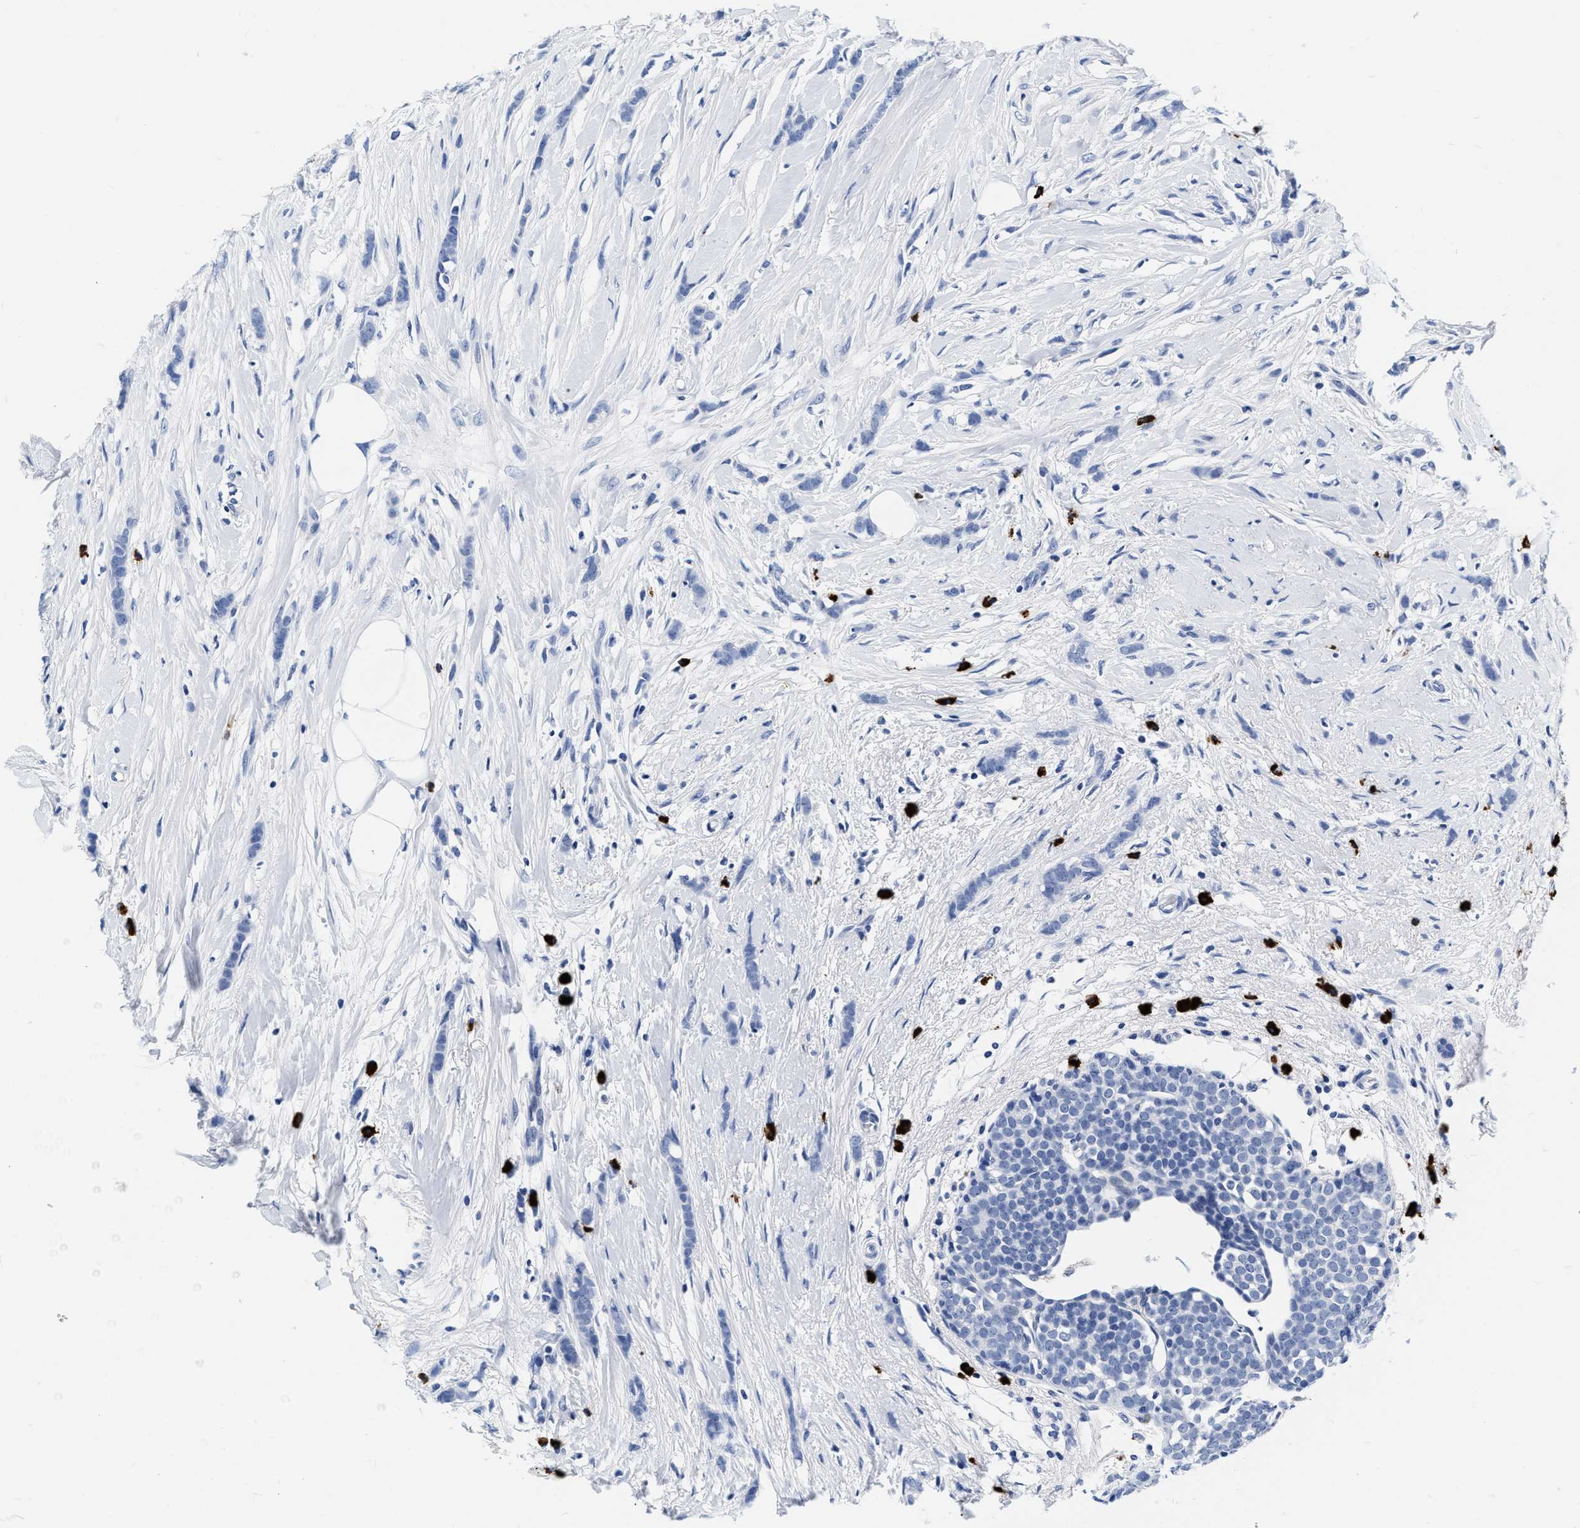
{"staining": {"intensity": "negative", "quantity": "none", "location": "none"}, "tissue": "breast cancer", "cell_type": "Tumor cells", "image_type": "cancer", "snomed": [{"axis": "morphology", "description": "Lobular carcinoma, in situ"}, {"axis": "morphology", "description": "Lobular carcinoma"}, {"axis": "topography", "description": "Breast"}], "caption": "Protein analysis of lobular carcinoma in situ (breast) demonstrates no significant staining in tumor cells. (DAB (3,3'-diaminobenzidine) immunohistochemistry visualized using brightfield microscopy, high magnification).", "gene": "CER1", "patient": {"sex": "female", "age": 41}}